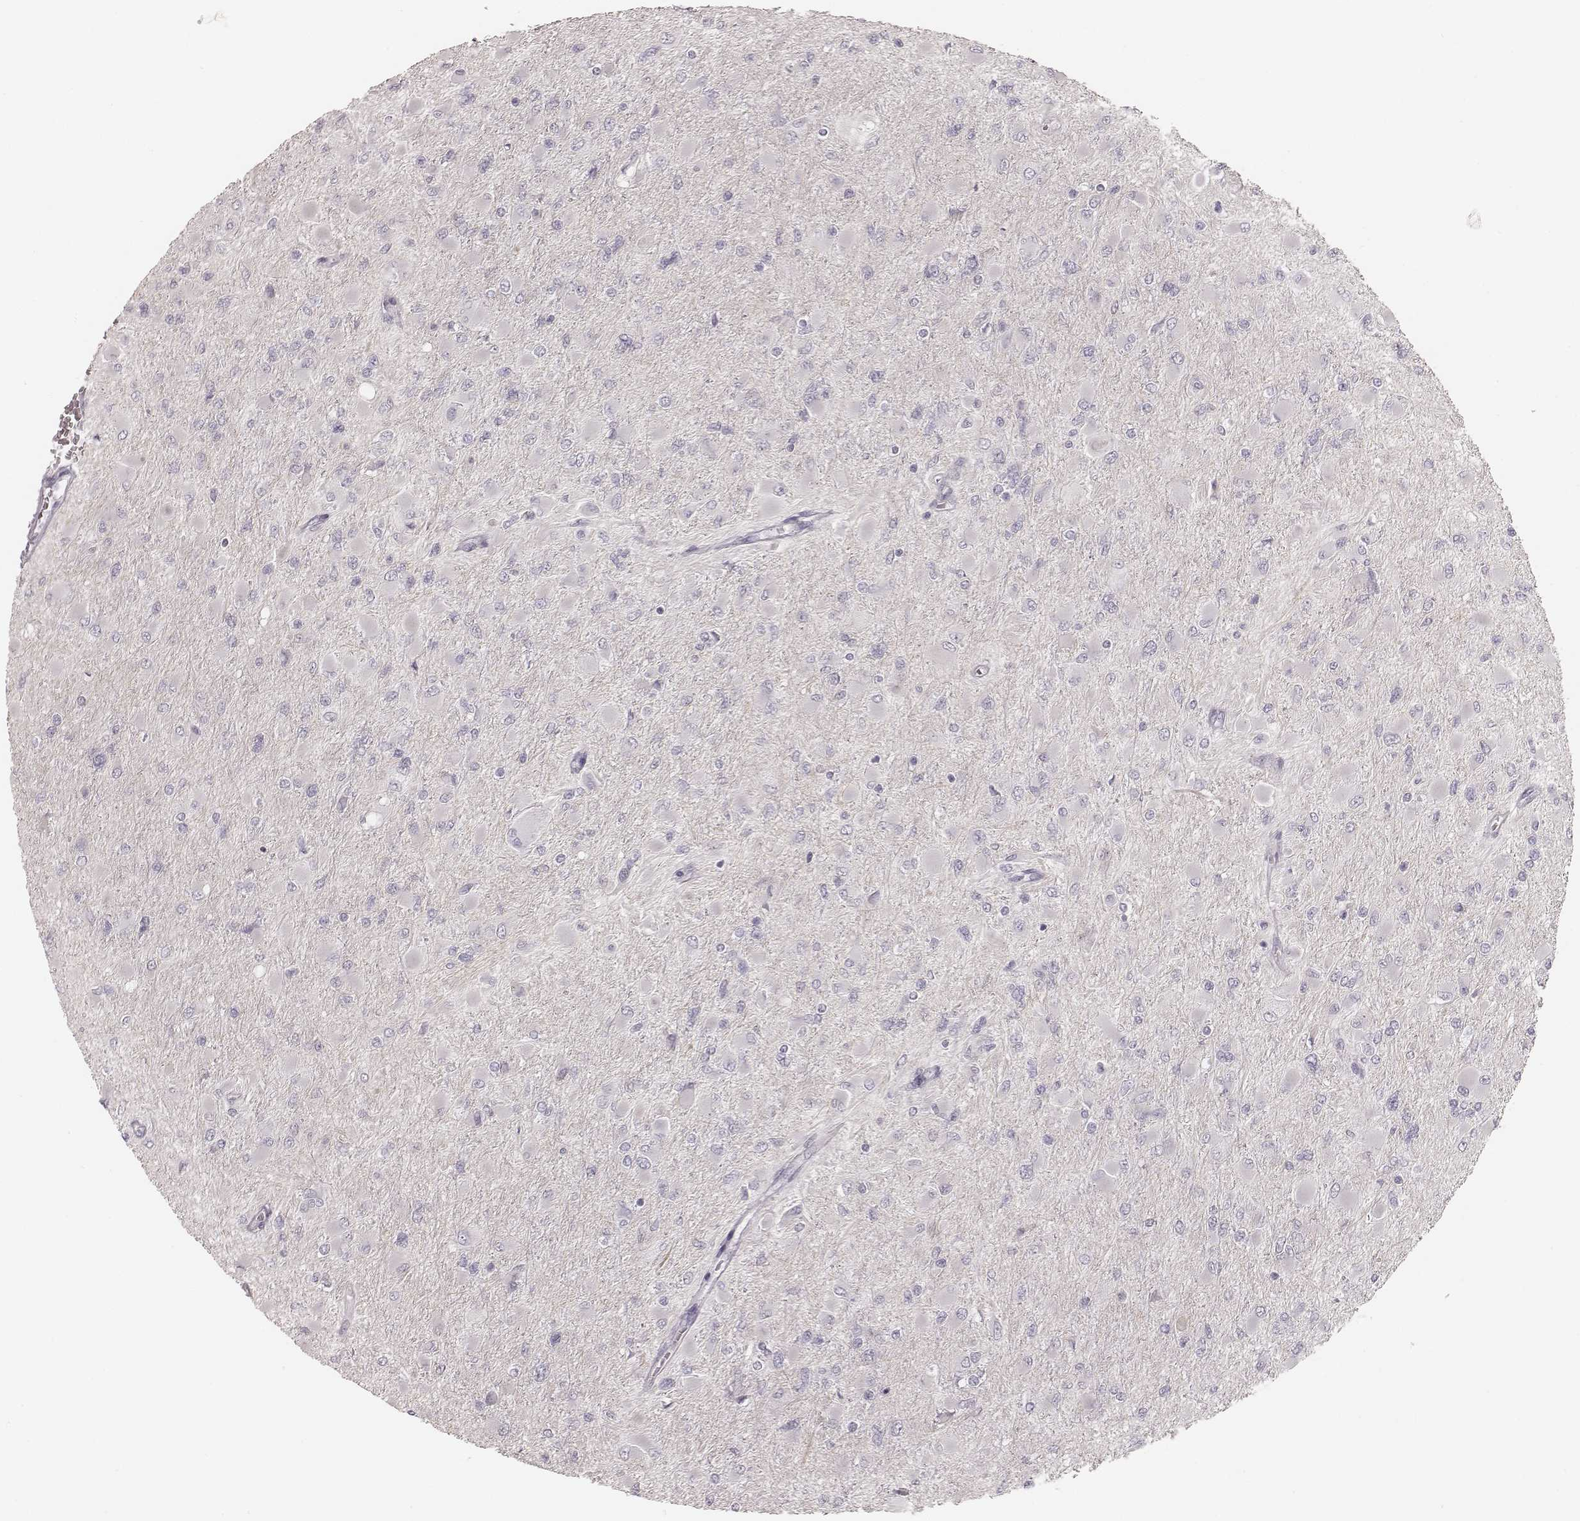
{"staining": {"intensity": "negative", "quantity": "none", "location": "none"}, "tissue": "glioma", "cell_type": "Tumor cells", "image_type": "cancer", "snomed": [{"axis": "morphology", "description": "Glioma, malignant, High grade"}, {"axis": "topography", "description": "Cerebral cortex"}], "caption": "A histopathology image of human high-grade glioma (malignant) is negative for staining in tumor cells.", "gene": "SPATA24", "patient": {"sex": "female", "age": 36}}